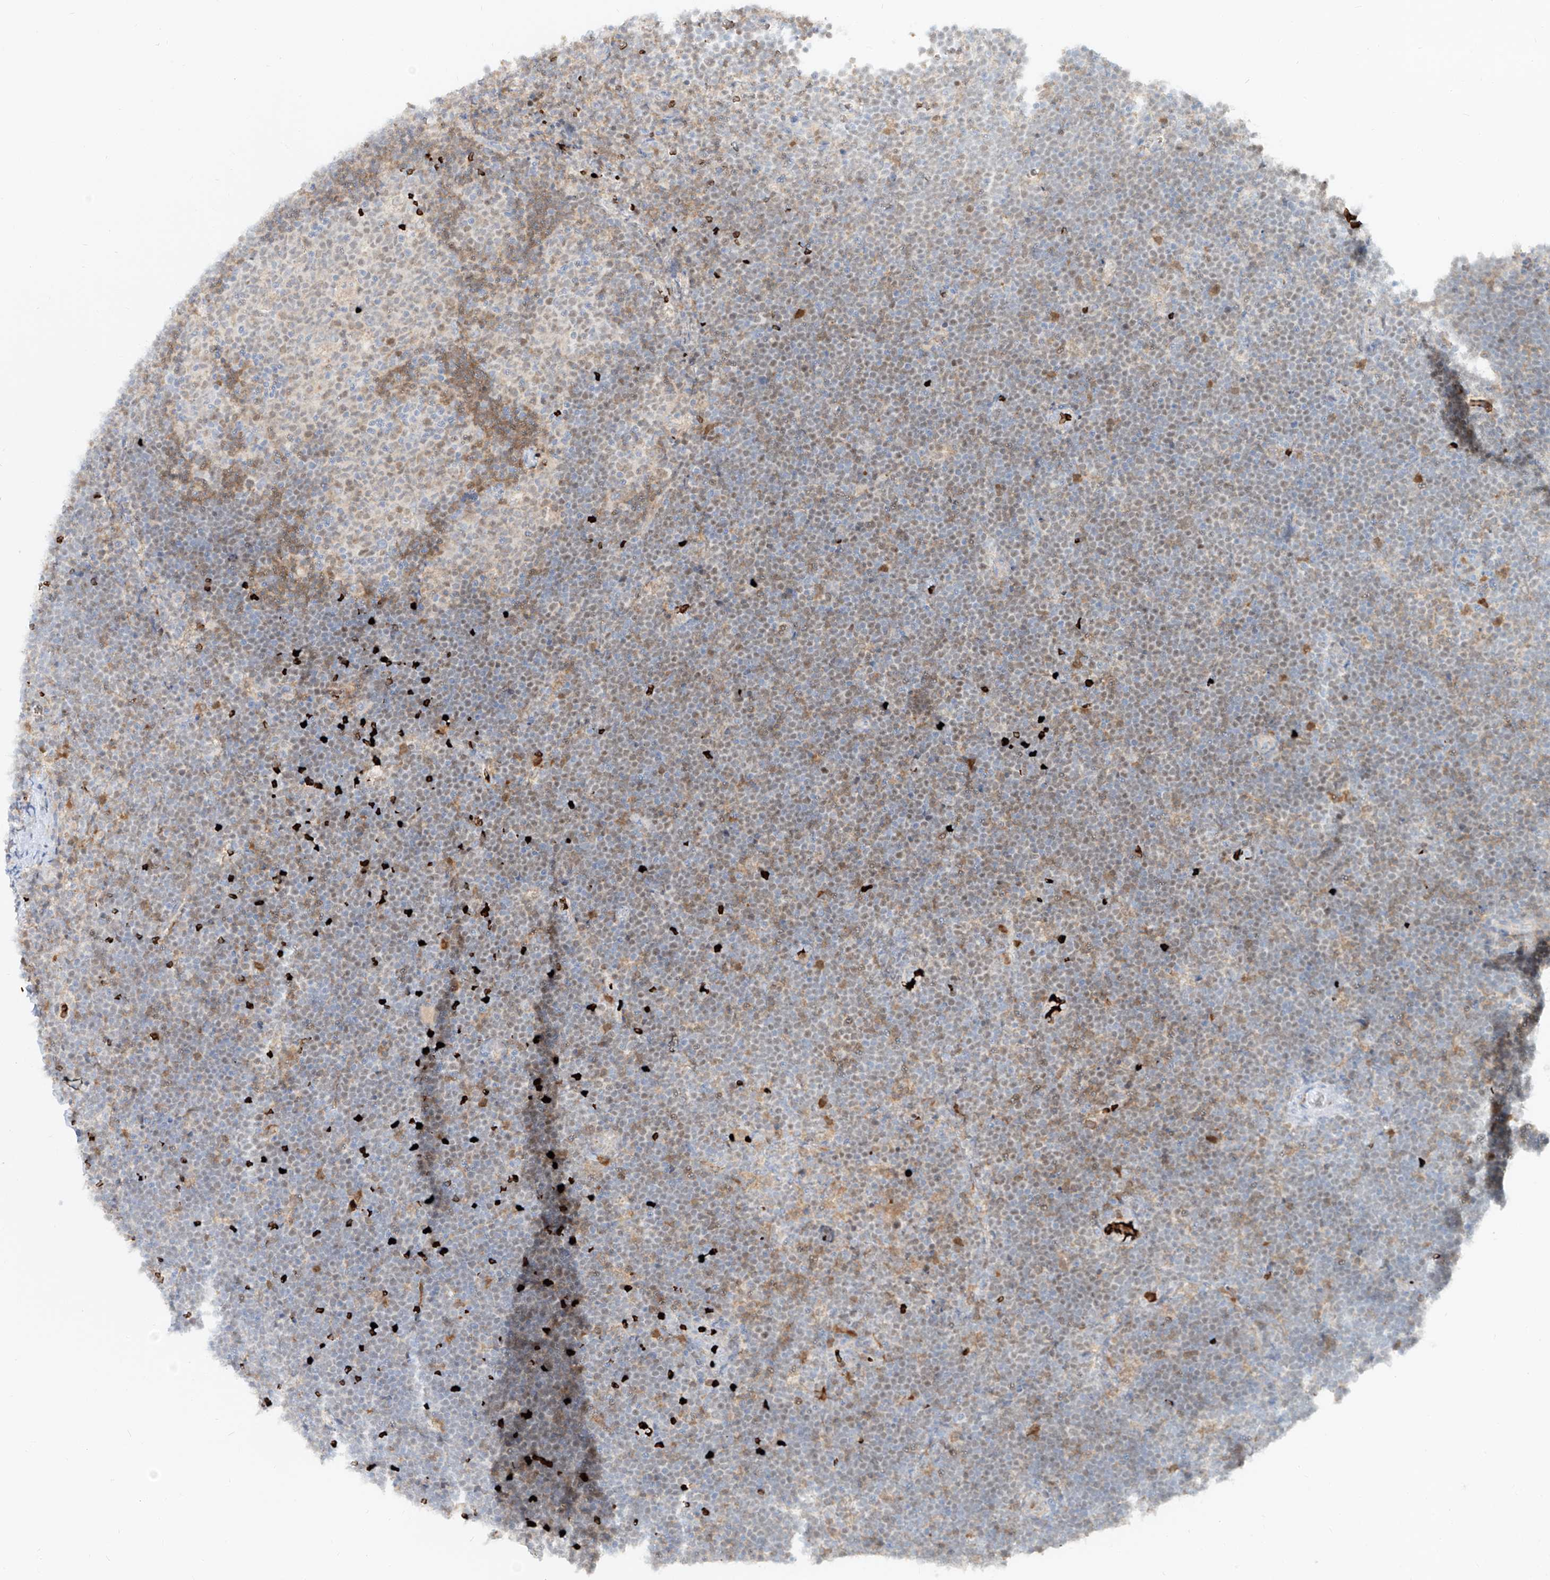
{"staining": {"intensity": "weak", "quantity": "<25%", "location": "cytoplasmic/membranous"}, "tissue": "lymphoma", "cell_type": "Tumor cells", "image_type": "cancer", "snomed": [{"axis": "morphology", "description": "Malignant lymphoma, non-Hodgkin's type, High grade"}, {"axis": "topography", "description": "Lymph node"}], "caption": "Tumor cells are negative for protein expression in human high-grade malignant lymphoma, non-Hodgkin's type. Brightfield microscopy of immunohistochemistry (IHC) stained with DAB (brown) and hematoxylin (blue), captured at high magnification.", "gene": "FGD2", "patient": {"sex": "male", "age": 13}}